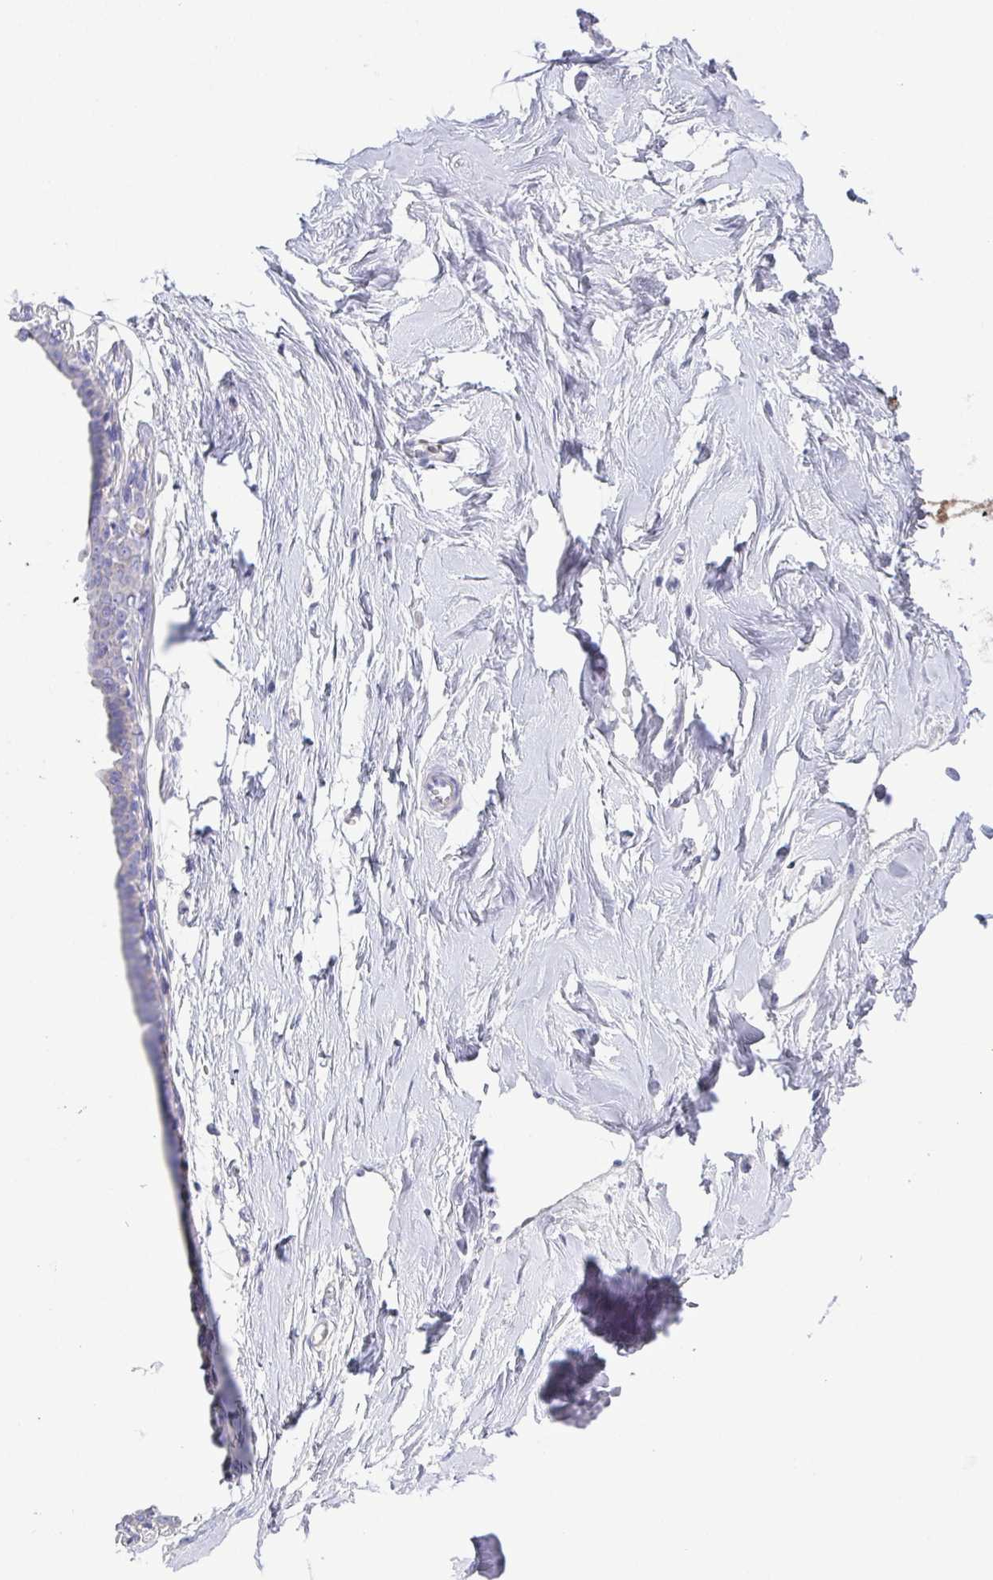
{"staining": {"intensity": "negative", "quantity": "none", "location": "none"}, "tissue": "breast", "cell_type": "Adipocytes", "image_type": "normal", "snomed": [{"axis": "morphology", "description": "Normal tissue, NOS"}, {"axis": "topography", "description": "Breast"}], "caption": "Adipocytes are negative for protein expression in normal human breast.", "gene": "PKDREJ", "patient": {"sex": "female", "age": 45}}